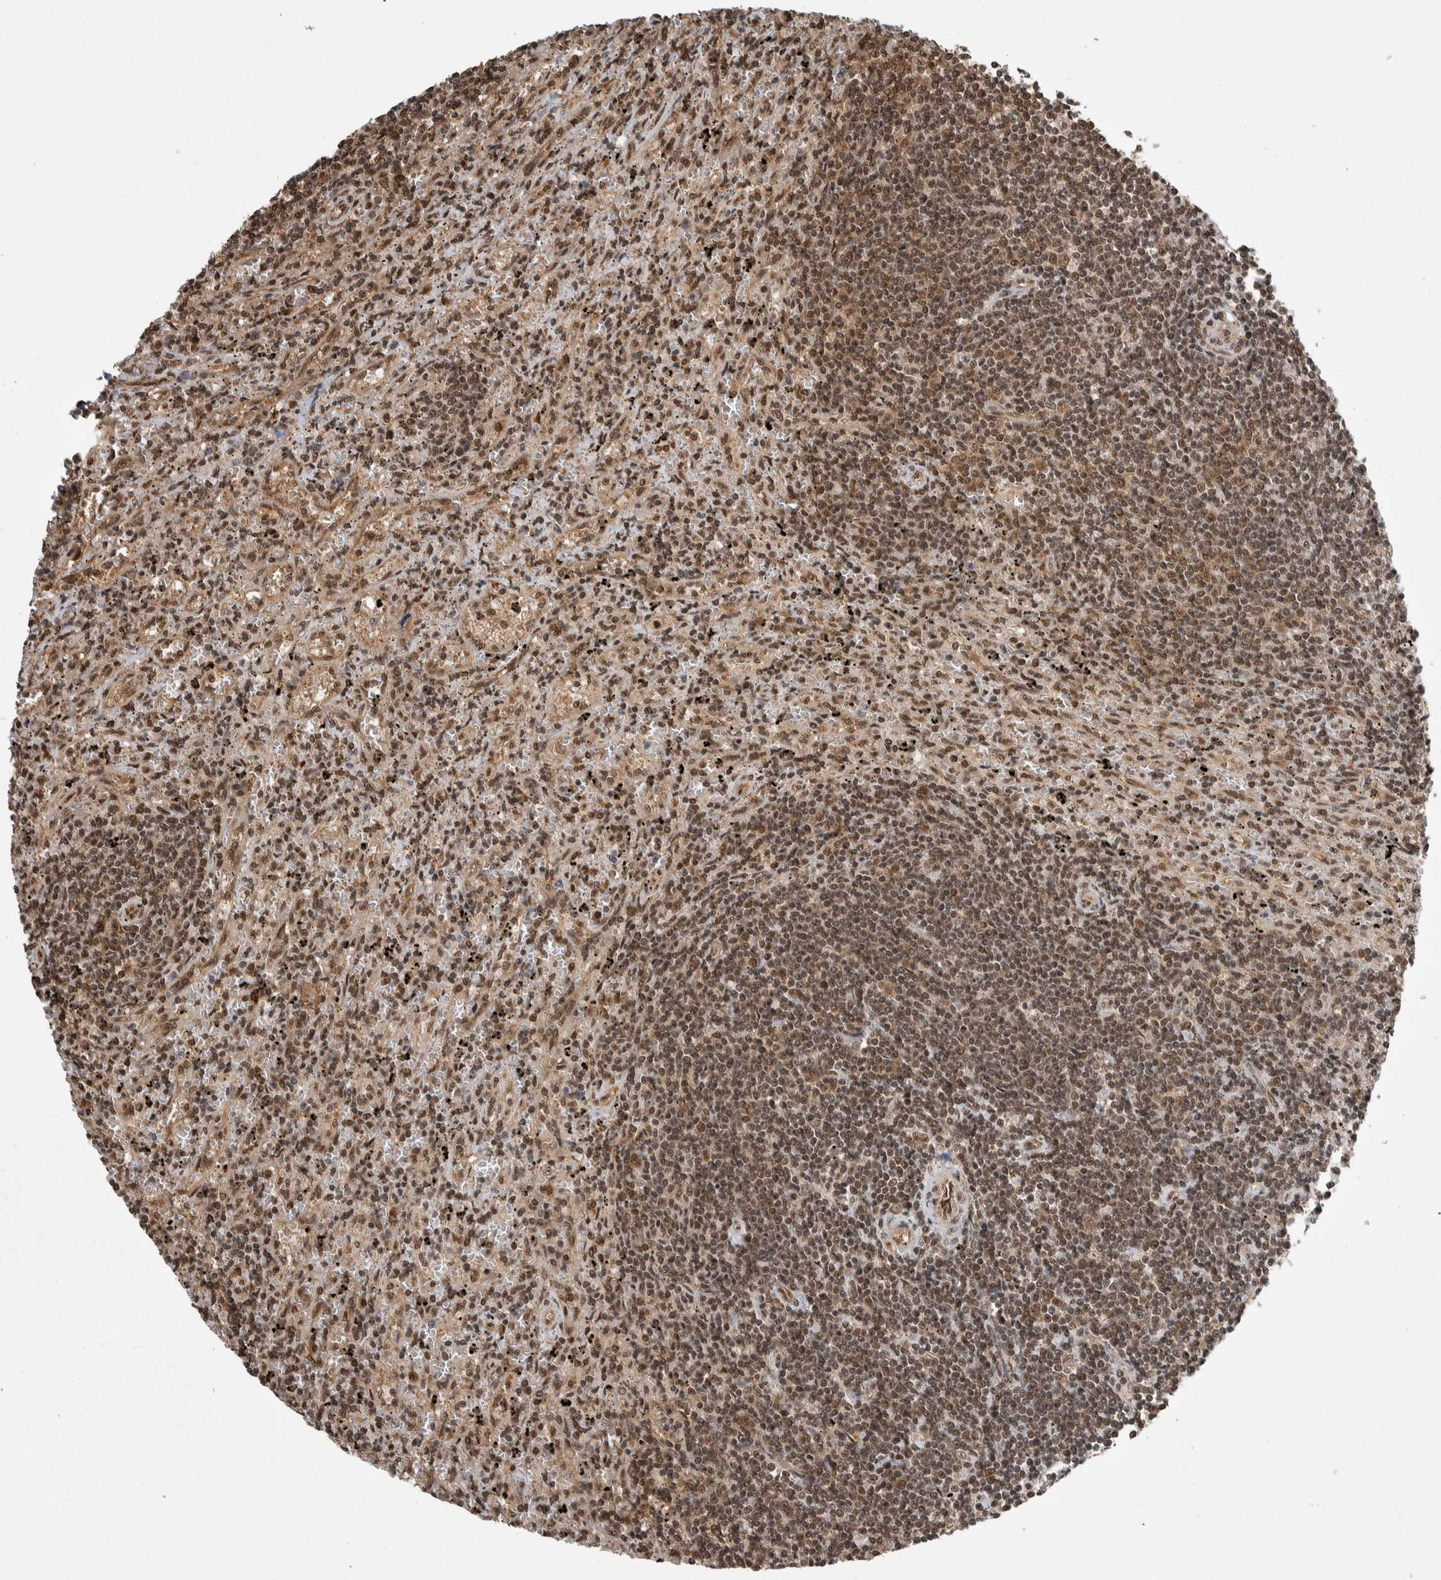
{"staining": {"intensity": "moderate", "quantity": ">75%", "location": "nuclear"}, "tissue": "lymphoma", "cell_type": "Tumor cells", "image_type": "cancer", "snomed": [{"axis": "morphology", "description": "Malignant lymphoma, non-Hodgkin's type, Low grade"}, {"axis": "topography", "description": "Spleen"}], "caption": "Immunohistochemical staining of human malignant lymphoma, non-Hodgkin's type (low-grade) reveals medium levels of moderate nuclear protein expression in about >75% of tumor cells.", "gene": "ZNF592", "patient": {"sex": "male", "age": 76}}